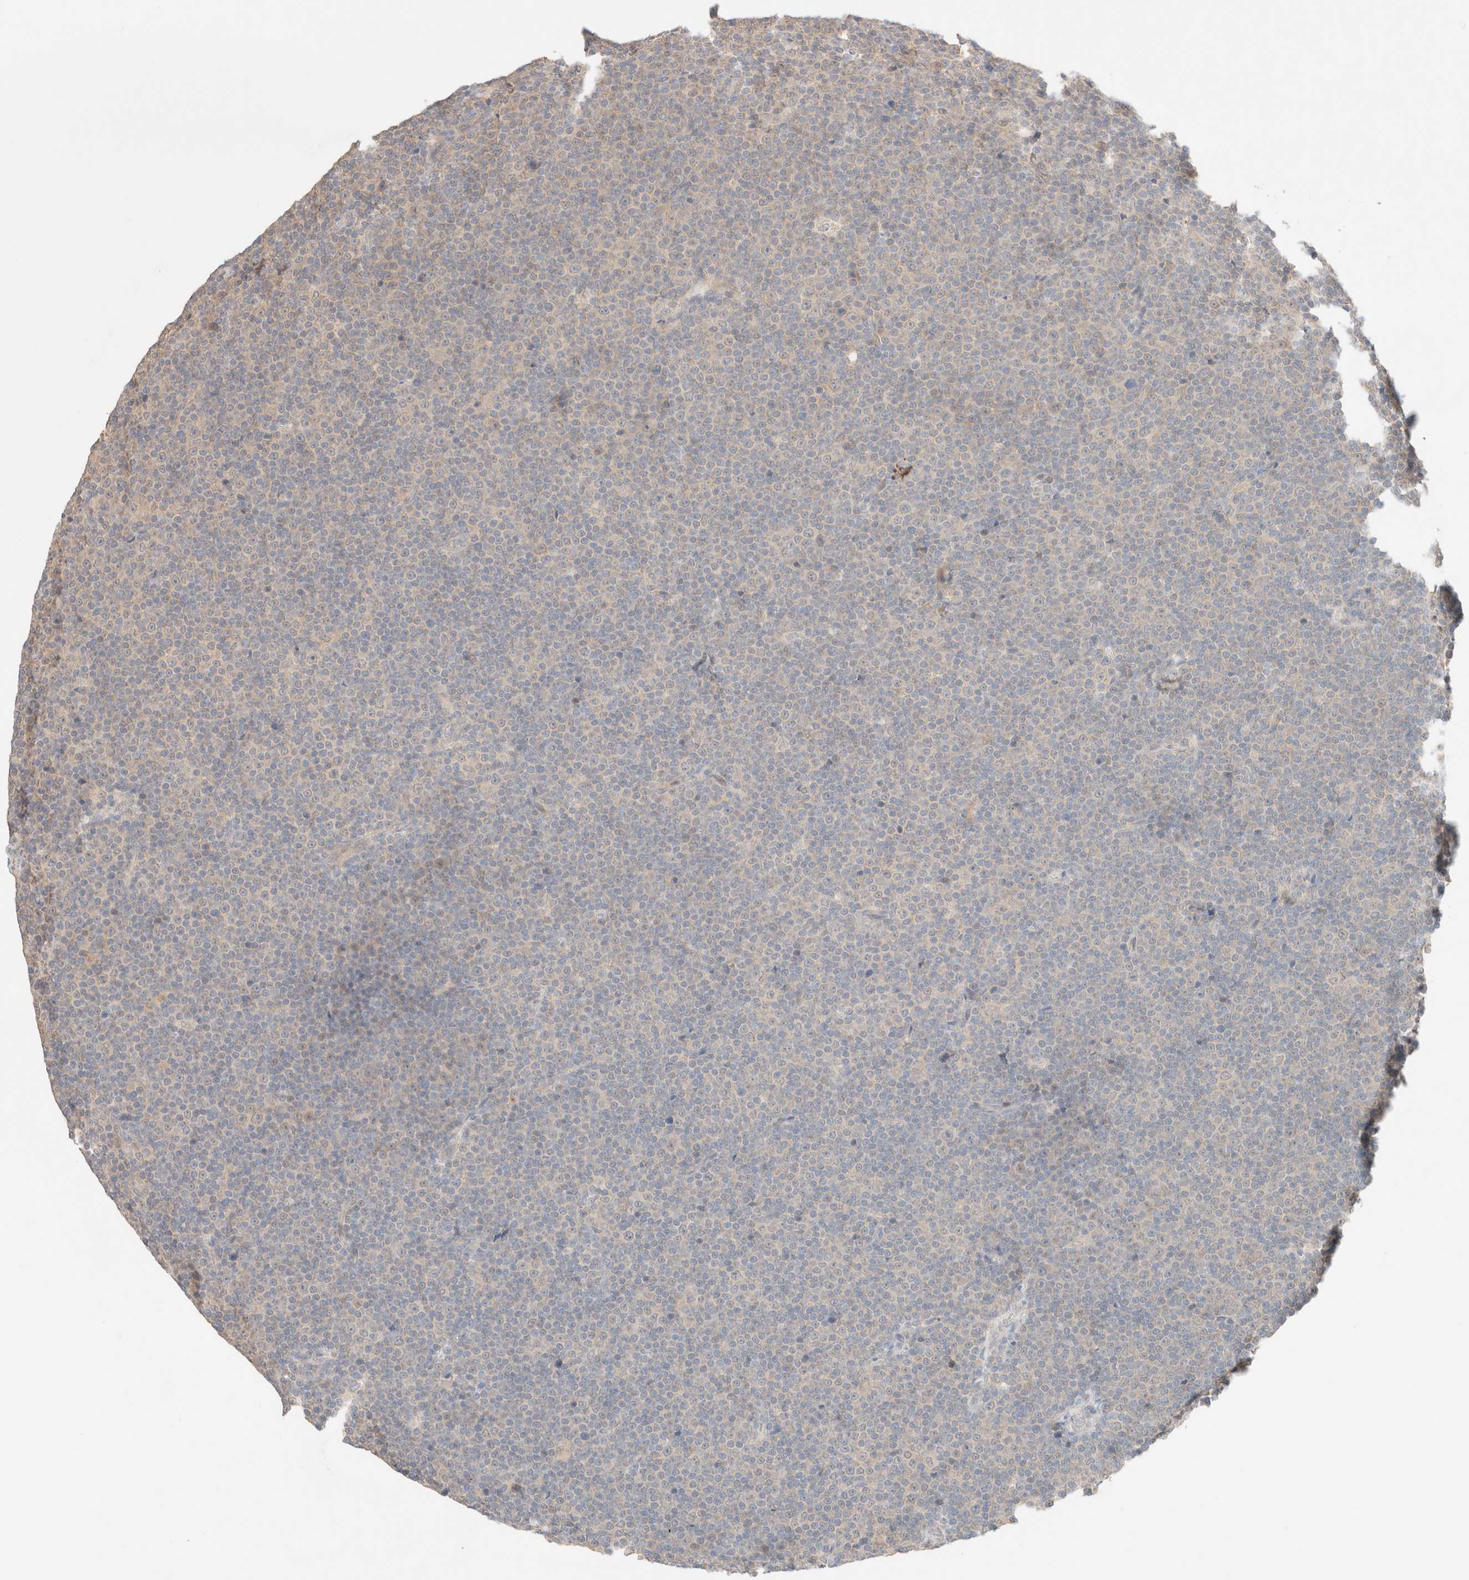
{"staining": {"intensity": "negative", "quantity": "none", "location": "none"}, "tissue": "lymphoma", "cell_type": "Tumor cells", "image_type": "cancer", "snomed": [{"axis": "morphology", "description": "Malignant lymphoma, non-Hodgkin's type, Low grade"}, {"axis": "topography", "description": "Lymph node"}], "caption": "Tumor cells are negative for protein expression in human malignant lymphoma, non-Hodgkin's type (low-grade). (IHC, brightfield microscopy, high magnification).", "gene": "SARM1", "patient": {"sex": "female", "age": 67}}